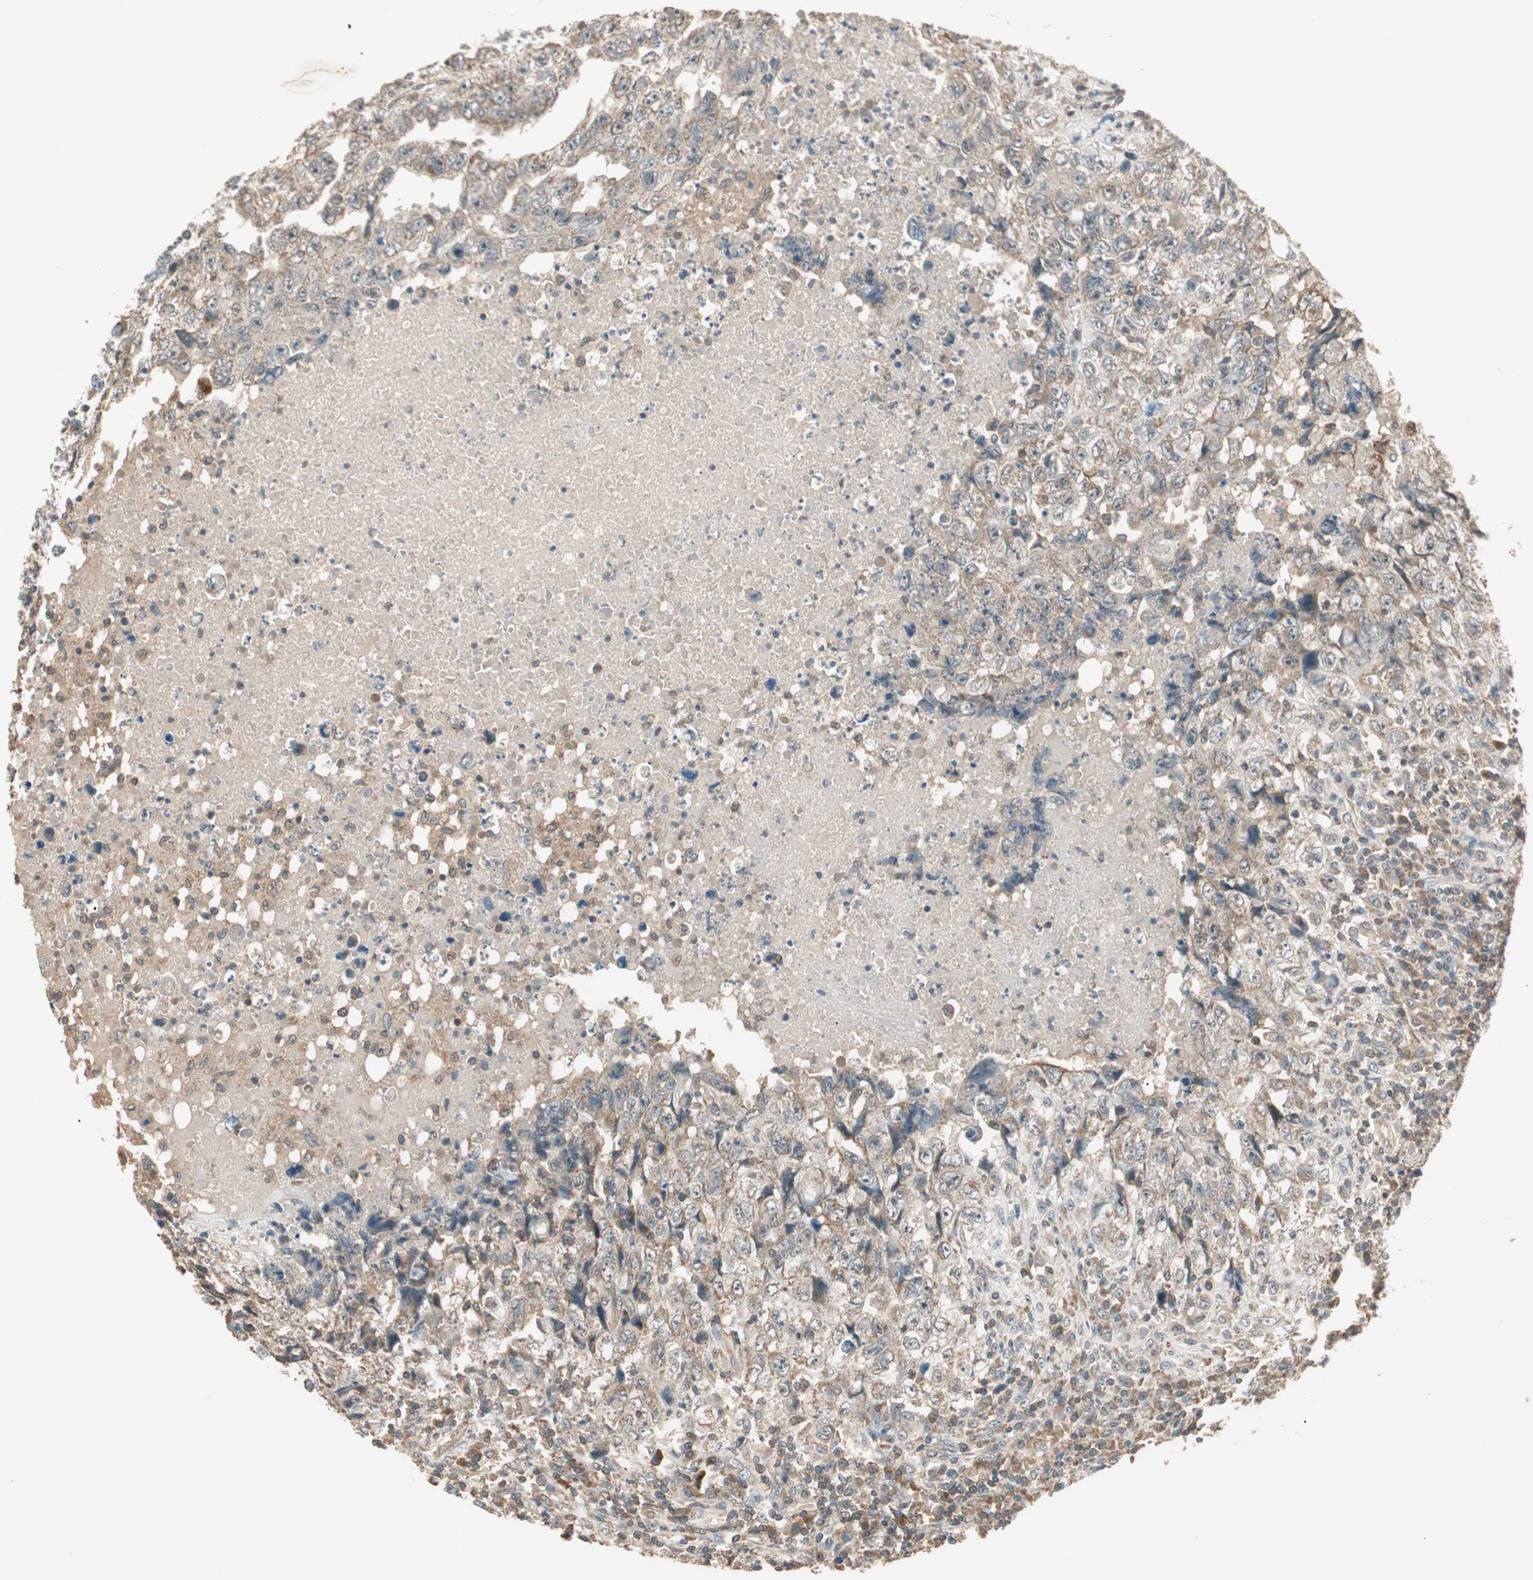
{"staining": {"intensity": "weak", "quantity": ">75%", "location": "cytoplasmic/membranous"}, "tissue": "testis cancer", "cell_type": "Tumor cells", "image_type": "cancer", "snomed": [{"axis": "morphology", "description": "Necrosis, NOS"}, {"axis": "morphology", "description": "Carcinoma, Embryonal, NOS"}, {"axis": "topography", "description": "Testis"}], "caption": "Human embryonal carcinoma (testis) stained with a brown dye displays weak cytoplasmic/membranous positive expression in approximately >75% of tumor cells.", "gene": "TRIM21", "patient": {"sex": "male", "age": 19}}